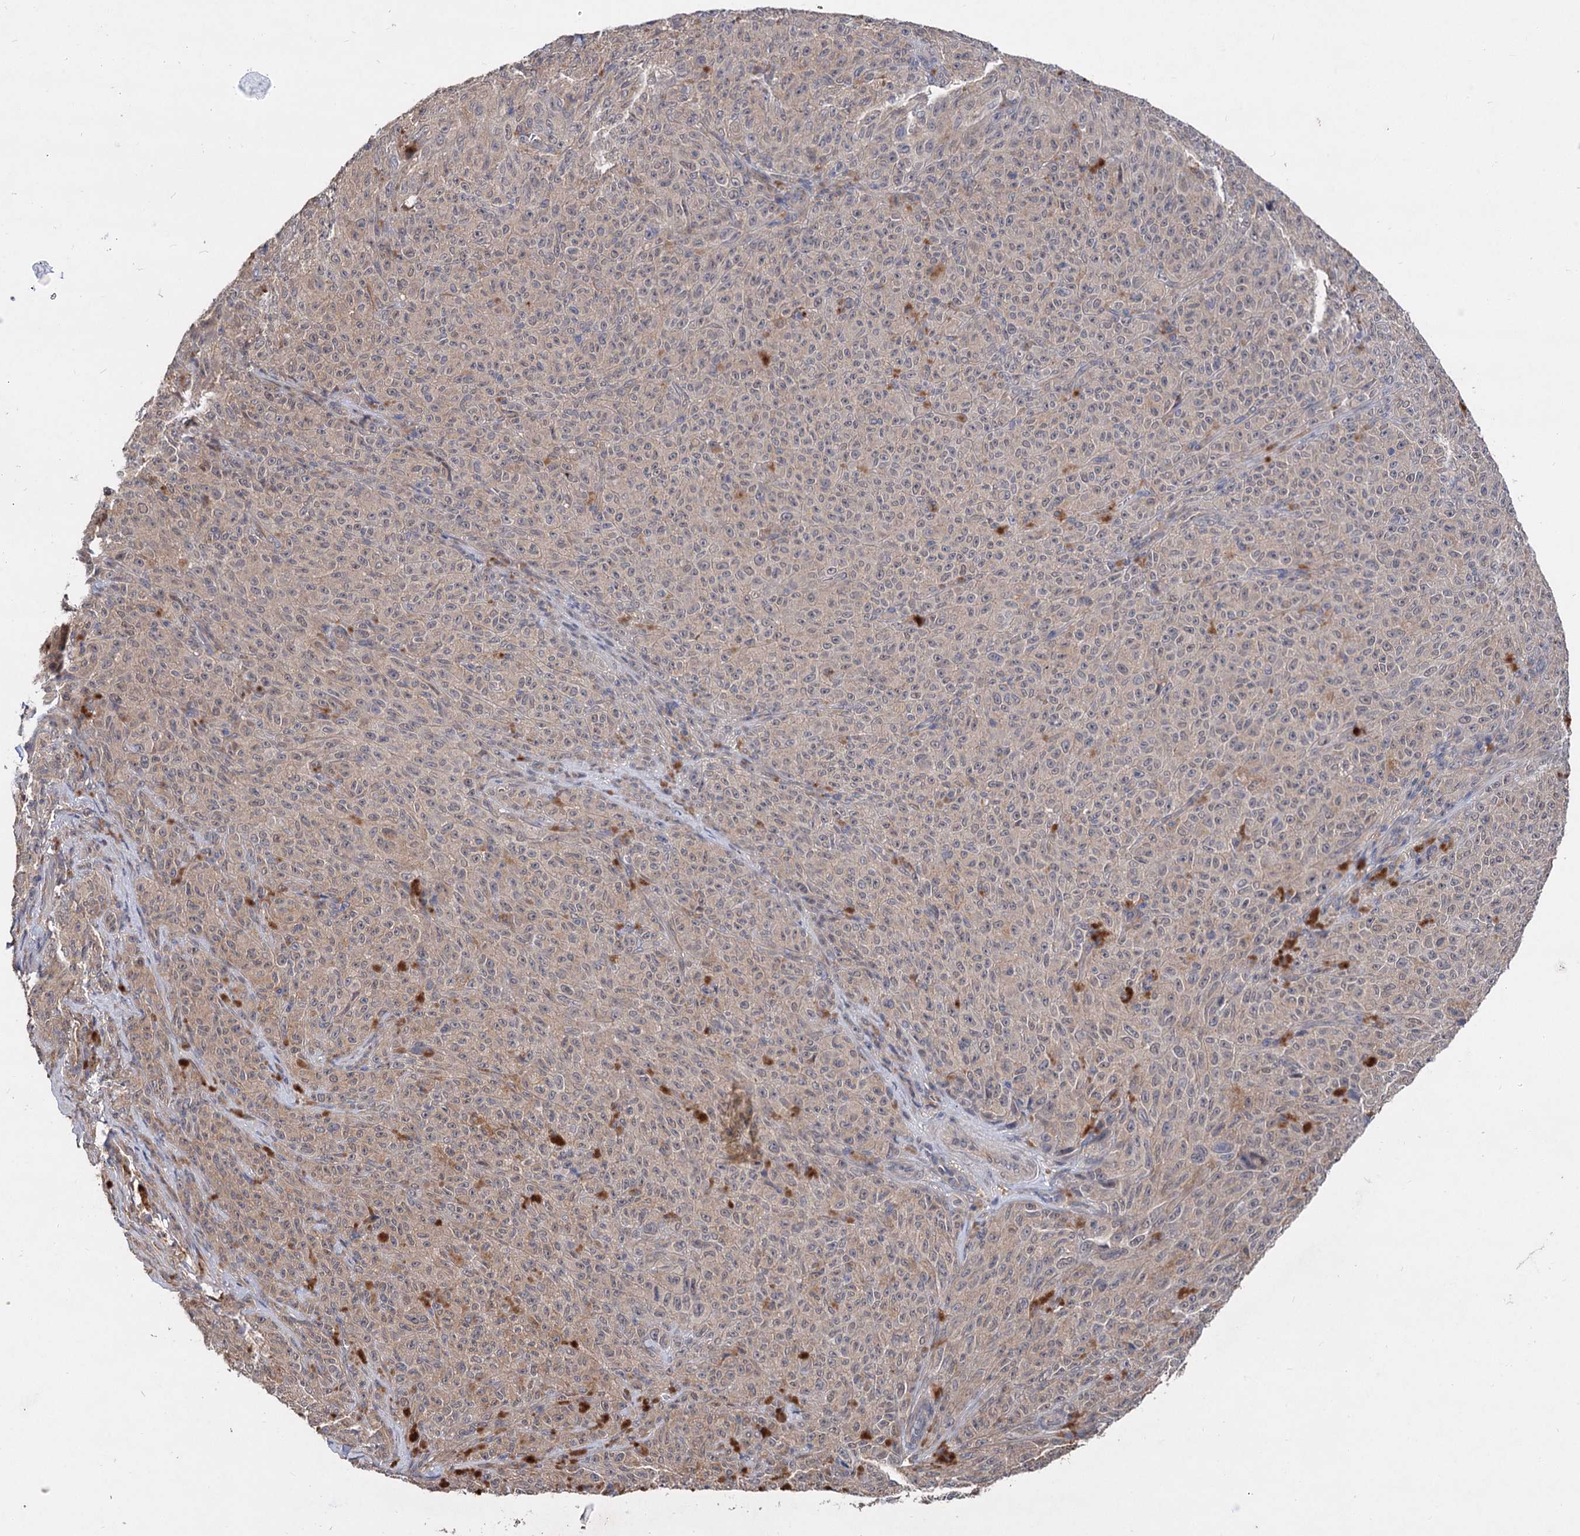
{"staining": {"intensity": "weak", "quantity": "25%-75%", "location": "cytoplasmic/membranous"}, "tissue": "melanoma", "cell_type": "Tumor cells", "image_type": "cancer", "snomed": [{"axis": "morphology", "description": "Malignant melanoma, NOS"}, {"axis": "topography", "description": "Skin"}], "caption": "Immunohistochemistry (IHC) (DAB (3,3'-diaminobenzidine)) staining of human melanoma shows weak cytoplasmic/membranous protein staining in about 25%-75% of tumor cells.", "gene": "NUDCD2", "patient": {"sex": "female", "age": 82}}